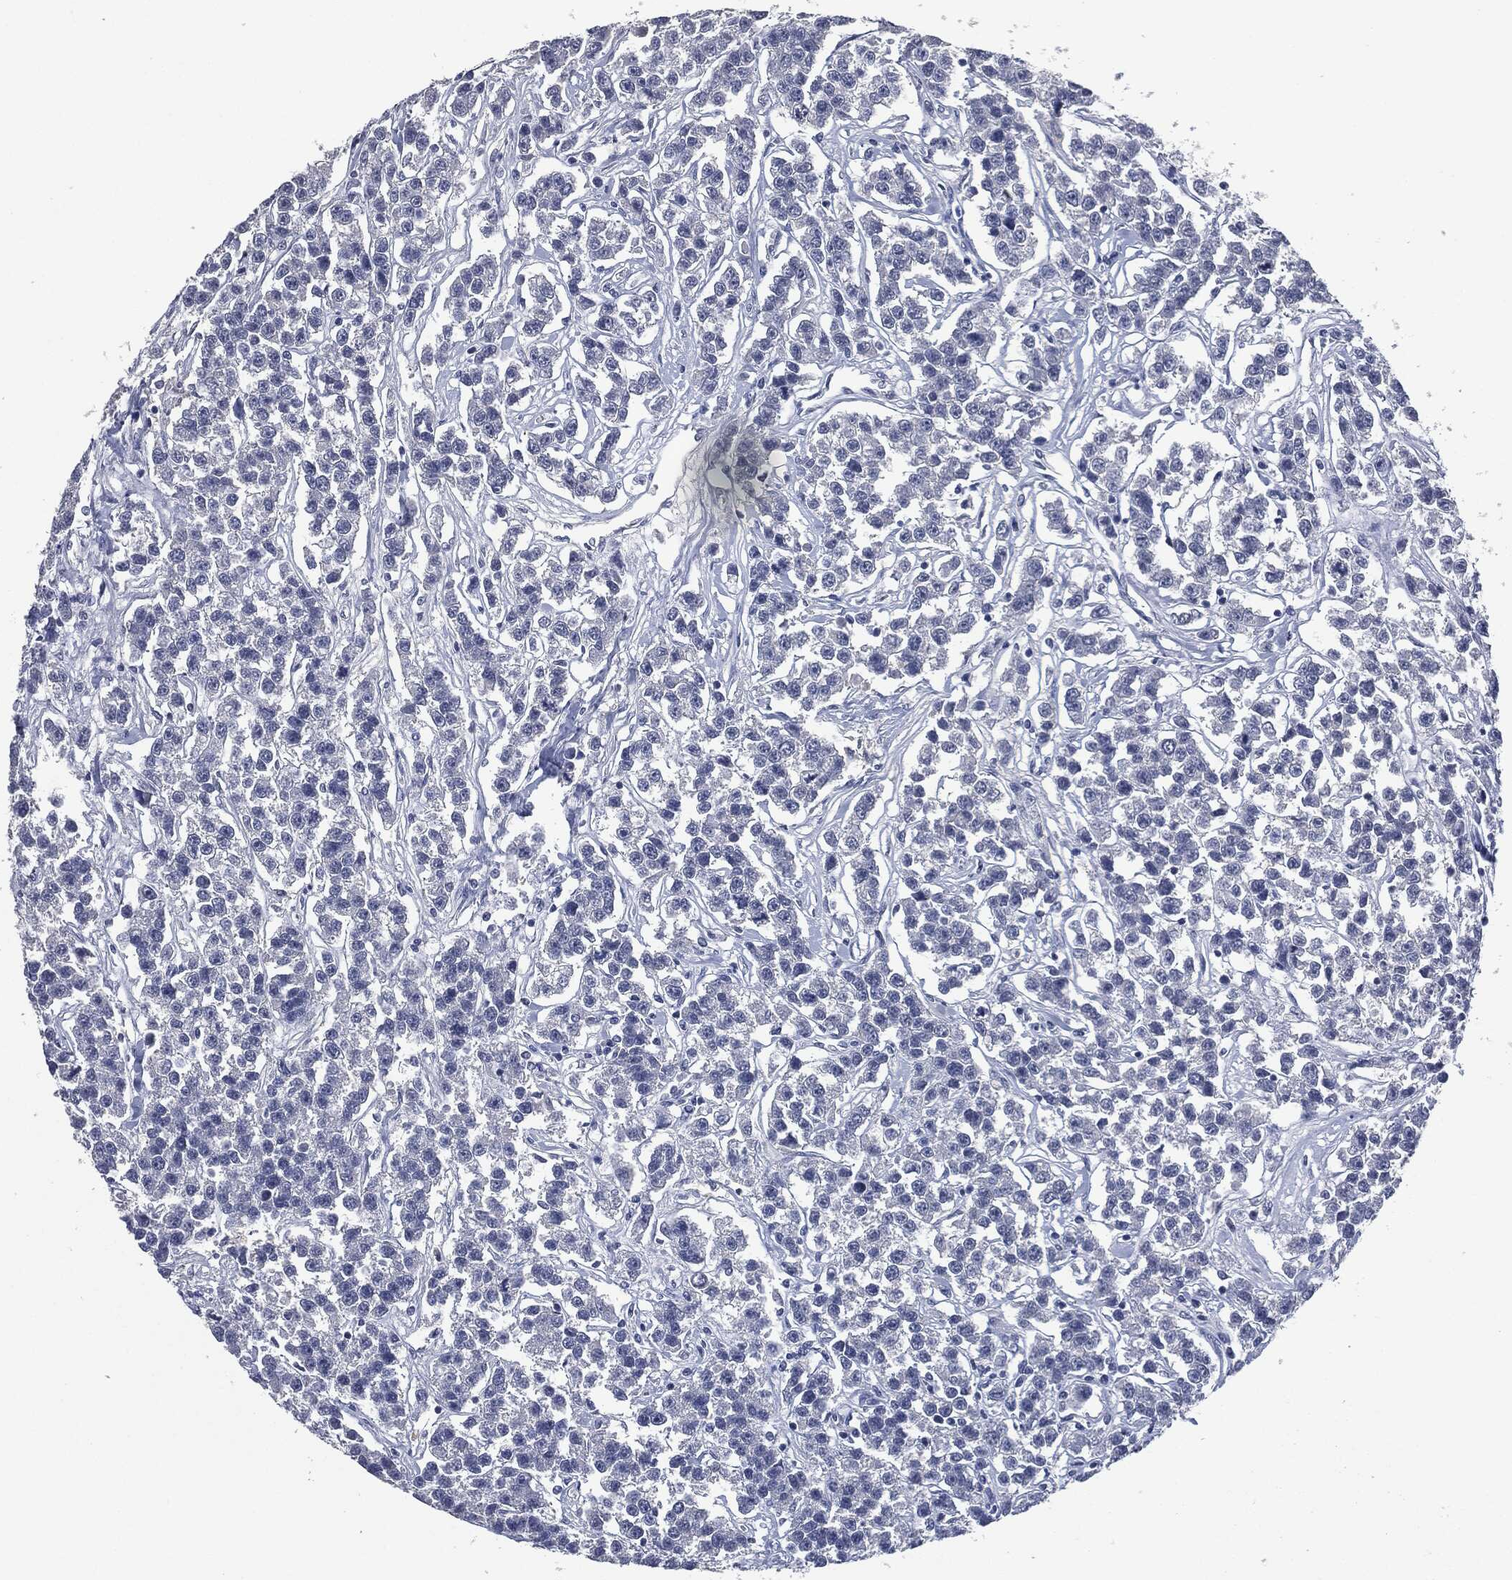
{"staining": {"intensity": "negative", "quantity": "none", "location": "none"}, "tissue": "testis cancer", "cell_type": "Tumor cells", "image_type": "cancer", "snomed": [{"axis": "morphology", "description": "Seminoma, NOS"}, {"axis": "topography", "description": "Testis"}], "caption": "Immunohistochemistry (IHC) of testis cancer (seminoma) demonstrates no expression in tumor cells.", "gene": "IL1RN", "patient": {"sex": "male", "age": 59}}